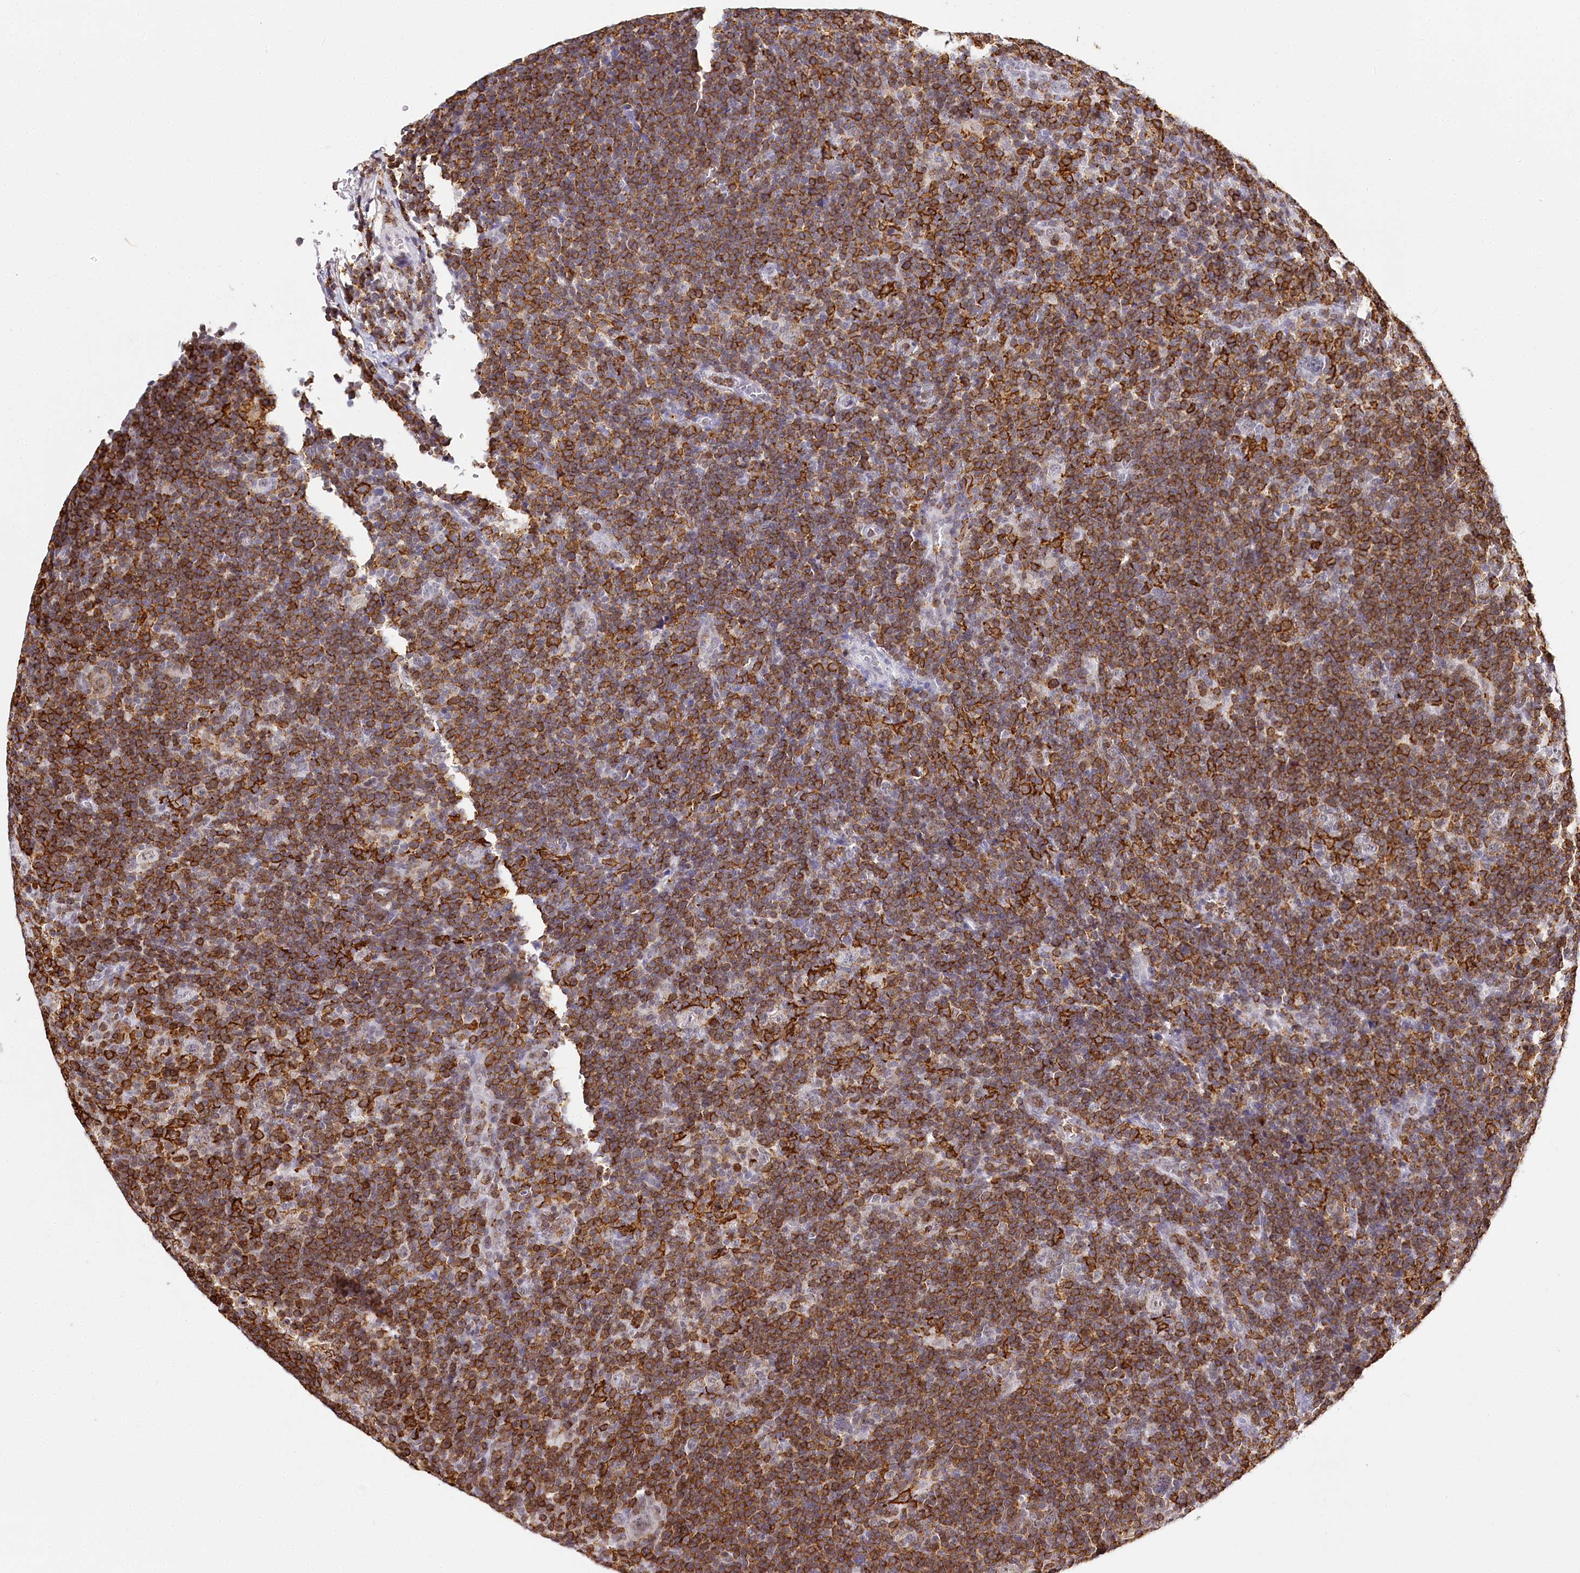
{"staining": {"intensity": "negative", "quantity": "none", "location": "none"}, "tissue": "lymphoma", "cell_type": "Tumor cells", "image_type": "cancer", "snomed": [{"axis": "morphology", "description": "Hodgkin's disease, NOS"}, {"axis": "topography", "description": "Lymph node"}], "caption": "The image demonstrates no significant positivity in tumor cells of lymphoma. (Stains: DAB IHC with hematoxylin counter stain, Microscopy: brightfield microscopy at high magnification).", "gene": "BARD1", "patient": {"sex": "female", "age": 57}}